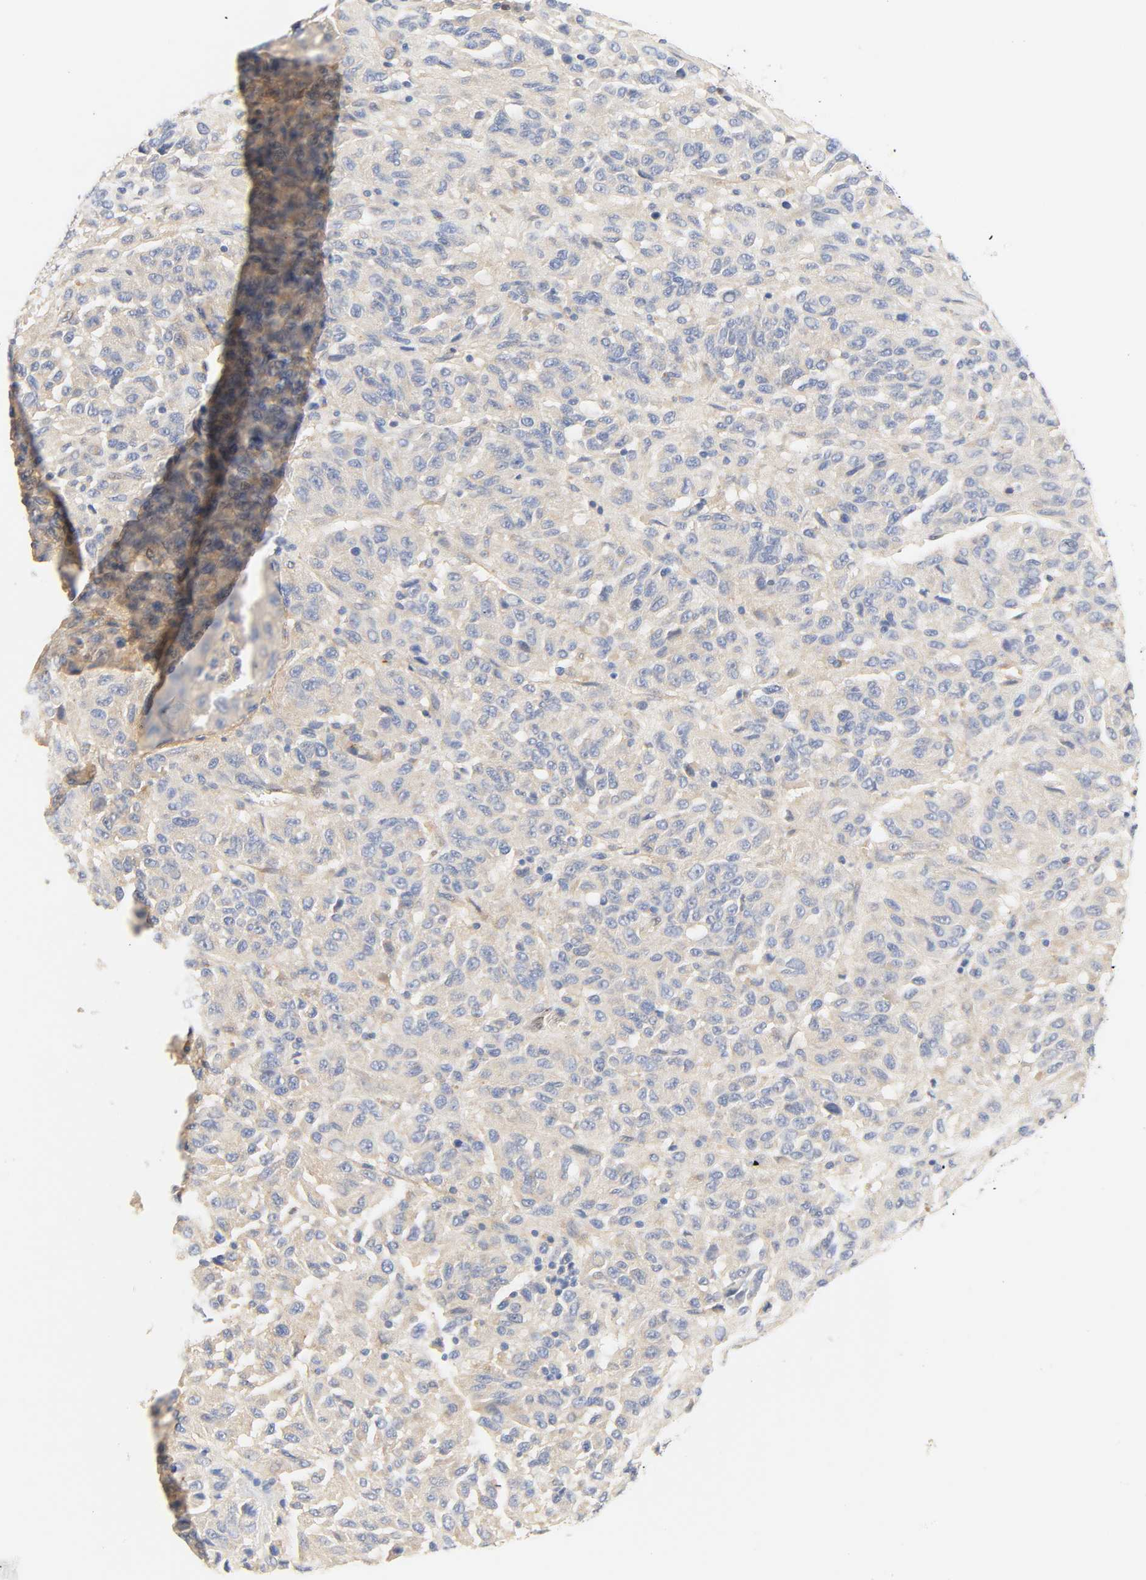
{"staining": {"intensity": "negative", "quantity": "none", "location": "none"}, "tissue": "melanoma", "cell_type": "Tumor cells", "image_type": "cancer", "snomed": [{"axis": "morphology", "description": "Malignant melanoma, Metastatic site"}, {"axis": "topography", "description": "Lung"}], "caption": "Immunohistochemical staining of malignant melanoma (metastatic site) demonstrates no significant positivity in tumor cells.", "gene": "BORCS8-MEF2B", "patient": {"sex": "male", "age": 64}}